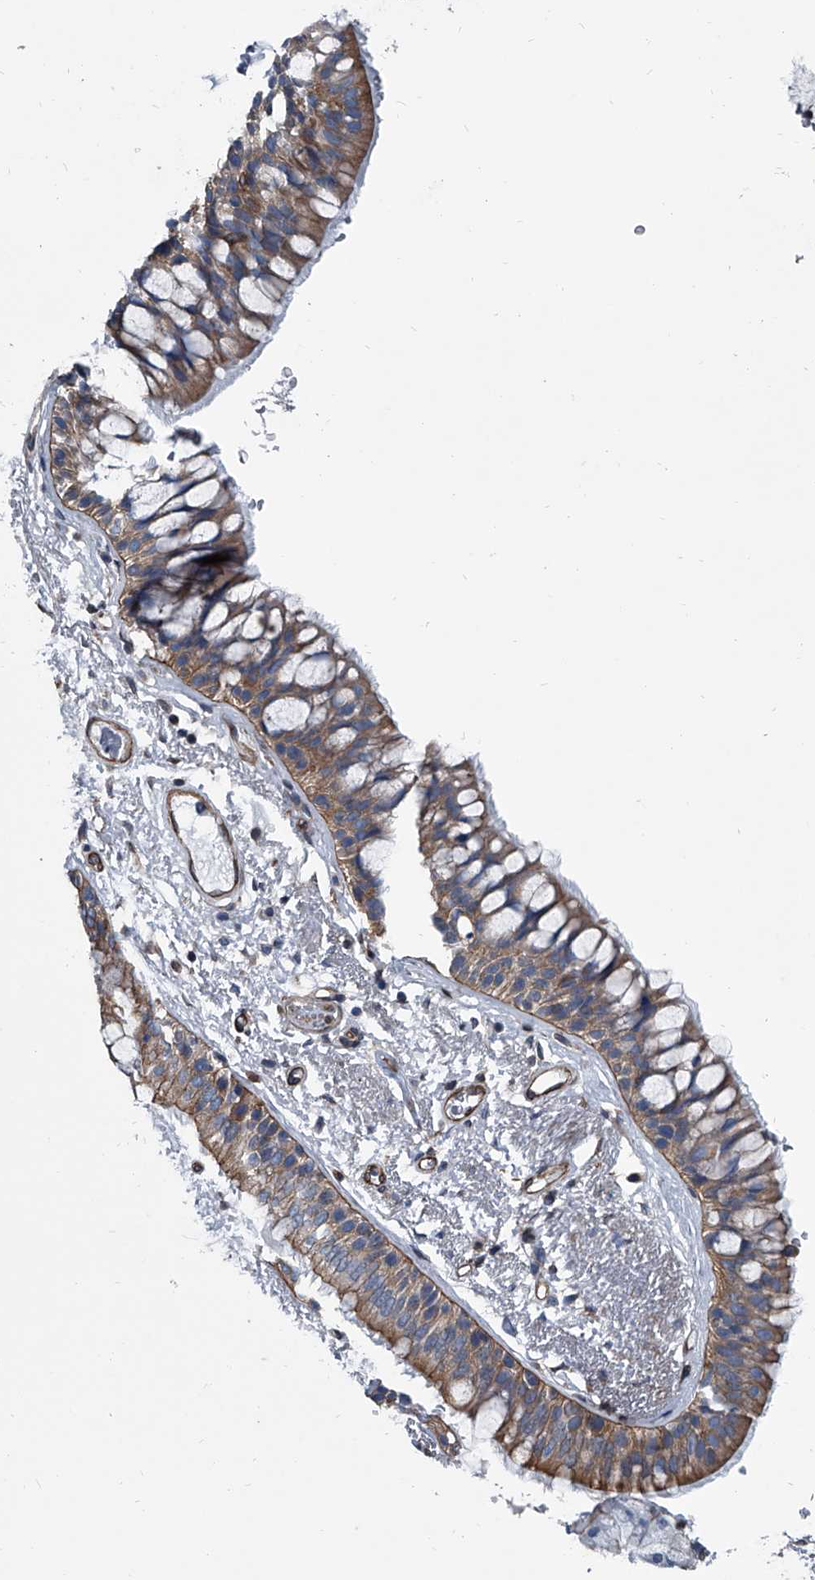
{"staining": {"intensity": "moderate", "quantity": ">75%", "location": "cytoplasmic/membranous"}, "tissue": "bronchus", "cell_type": "Respiratory epithelial cells", "image_type": "normal", "snomed": [{"axis": "morphology", "description": "Normal tissue, NOS"}, {"axis": "morphology", "description": "Squamous cell carcinoma, NOS"}, {"axis": "topography", "description": "Lymph node"}, {"axis": "topography", "description": "Bronchus"}, {"axis": "topography", "description": "Lung"}], "caption": "Respiratory epithelial cells demonstrate moderate cytoplasmic/membranous staining in approximately >75% of cells in normal bronchus.", "gene": "PLEC", "patient": {"sex": "male", "age": 66}}